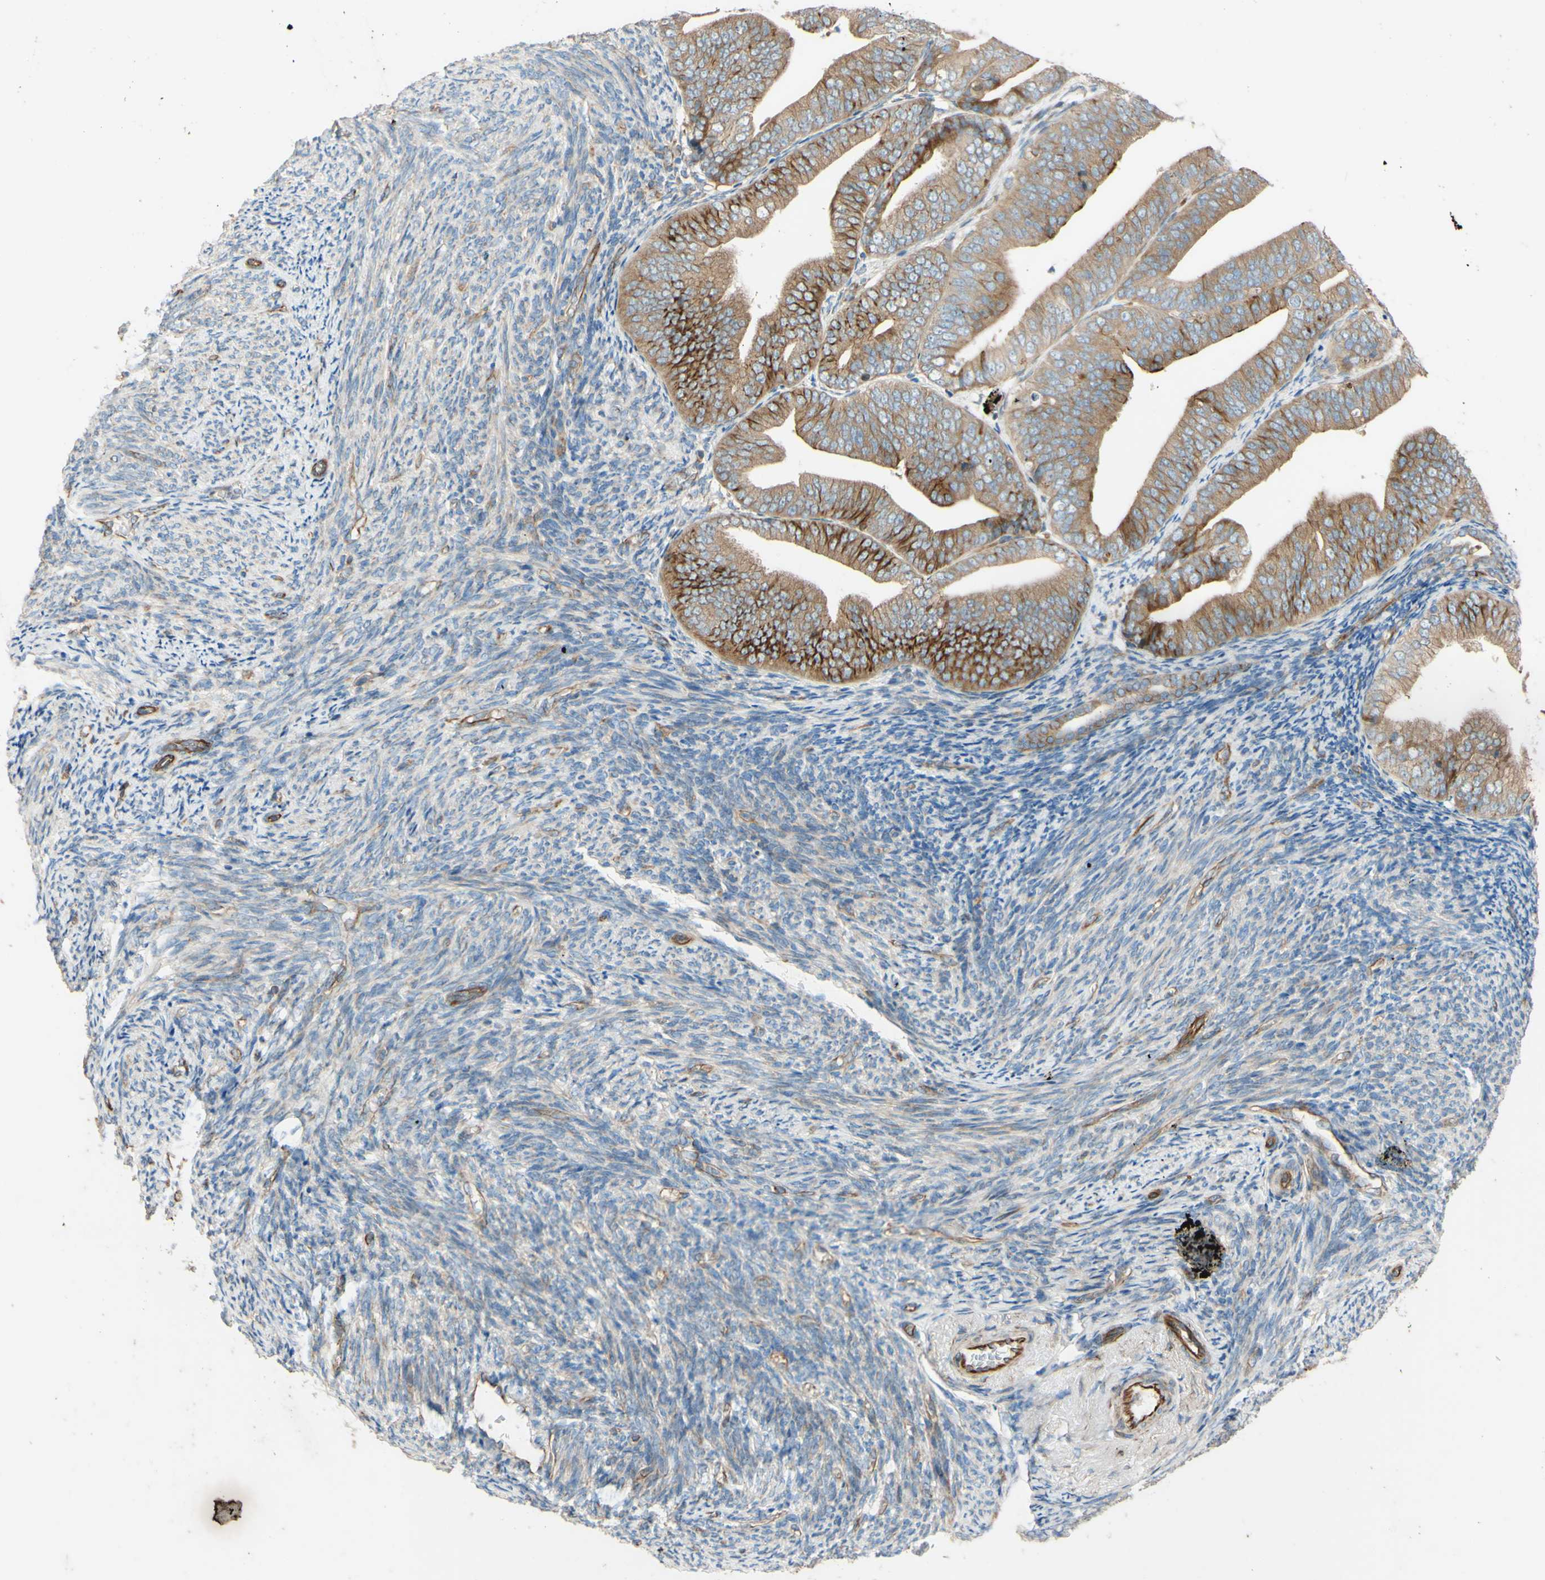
{"staining": {"intensity": "moderate", "quantity": ">75%", "location": "cytoplasmic/membranous"}, "tissue": "endometrial cancer", "cell_type": "Tumor cells", "image_type": "cancer", "snomed": [{"axis": "morphology", "description": "Adenocarcinoma, NOS"}, {"axis": "topography", "description": "Endometrium"}], "caption": "Immunohistochemical staining of endometrial adenocarcinoma displays medium levels of moderate cytoplasmic/membranous protein expression in approximately >75% of tumor cells.", "gene": "C1orf43", "patient": {"sex": "female", "age": 63}}